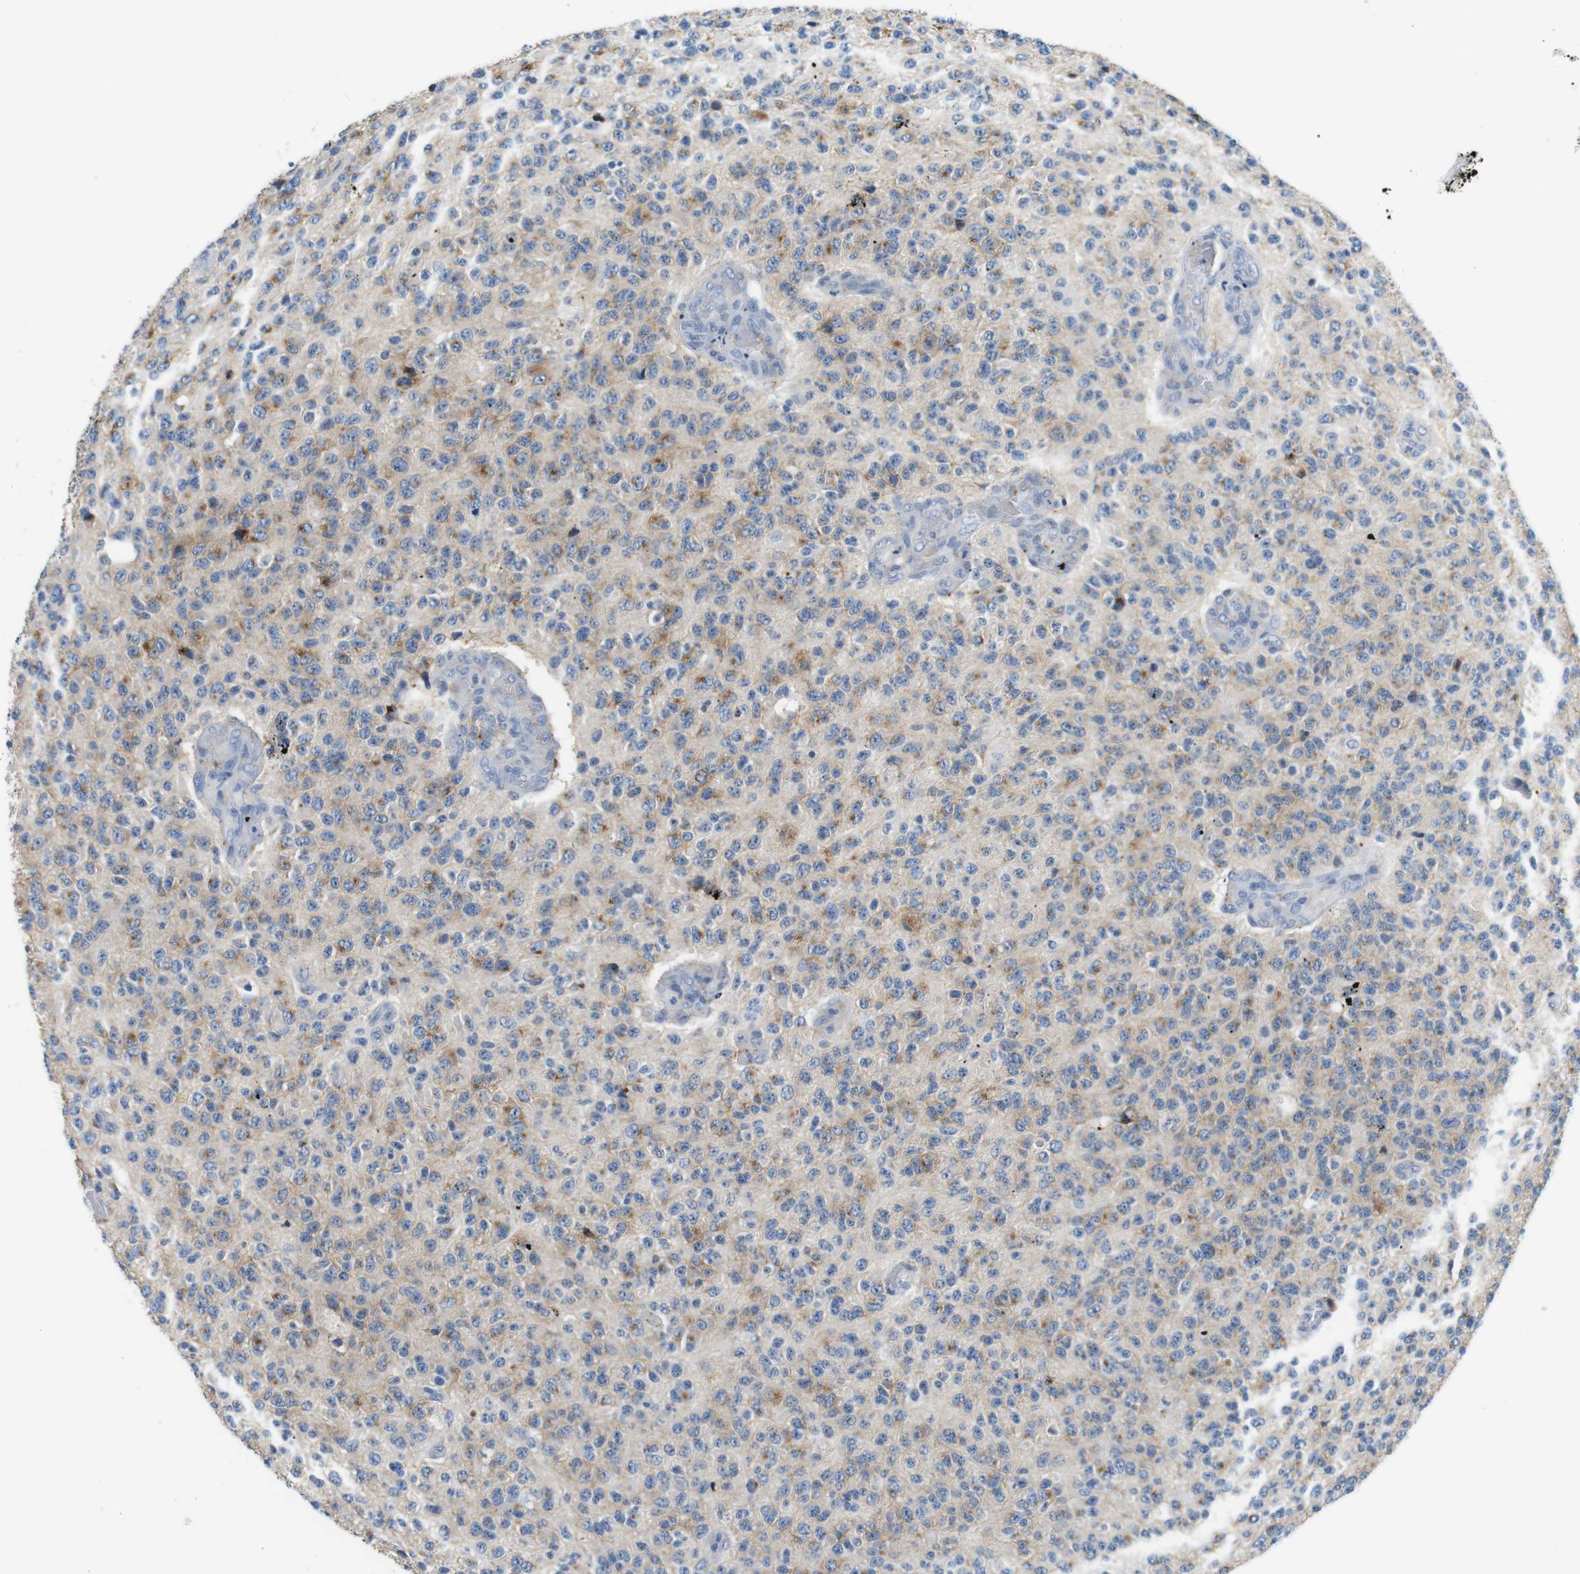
{"staining": {"intensity": "moderate", "quantity": "25%-75%", "location": "cytoplasmic/membranous"}, "tissue": "glioma", "cell_type": "Tumor cells", "image_type": "cancer", "snomed": [{"axis": "morphology", "description": "Glioma, malignant, High grade"}, {"axis": "topography", "description": "pancreas cauda"}], "caption": "IHC image of neoplastic tissue: human glioma stained using IHC exhibits medium levels of moderate protein expression localized specifically in the cytoplasmic/membranous of tumor cells, appearing as a cytoplasmic/membranous brown color.", "gene": "FCGRT", "patient": {"sex": "male", "age": 60}}